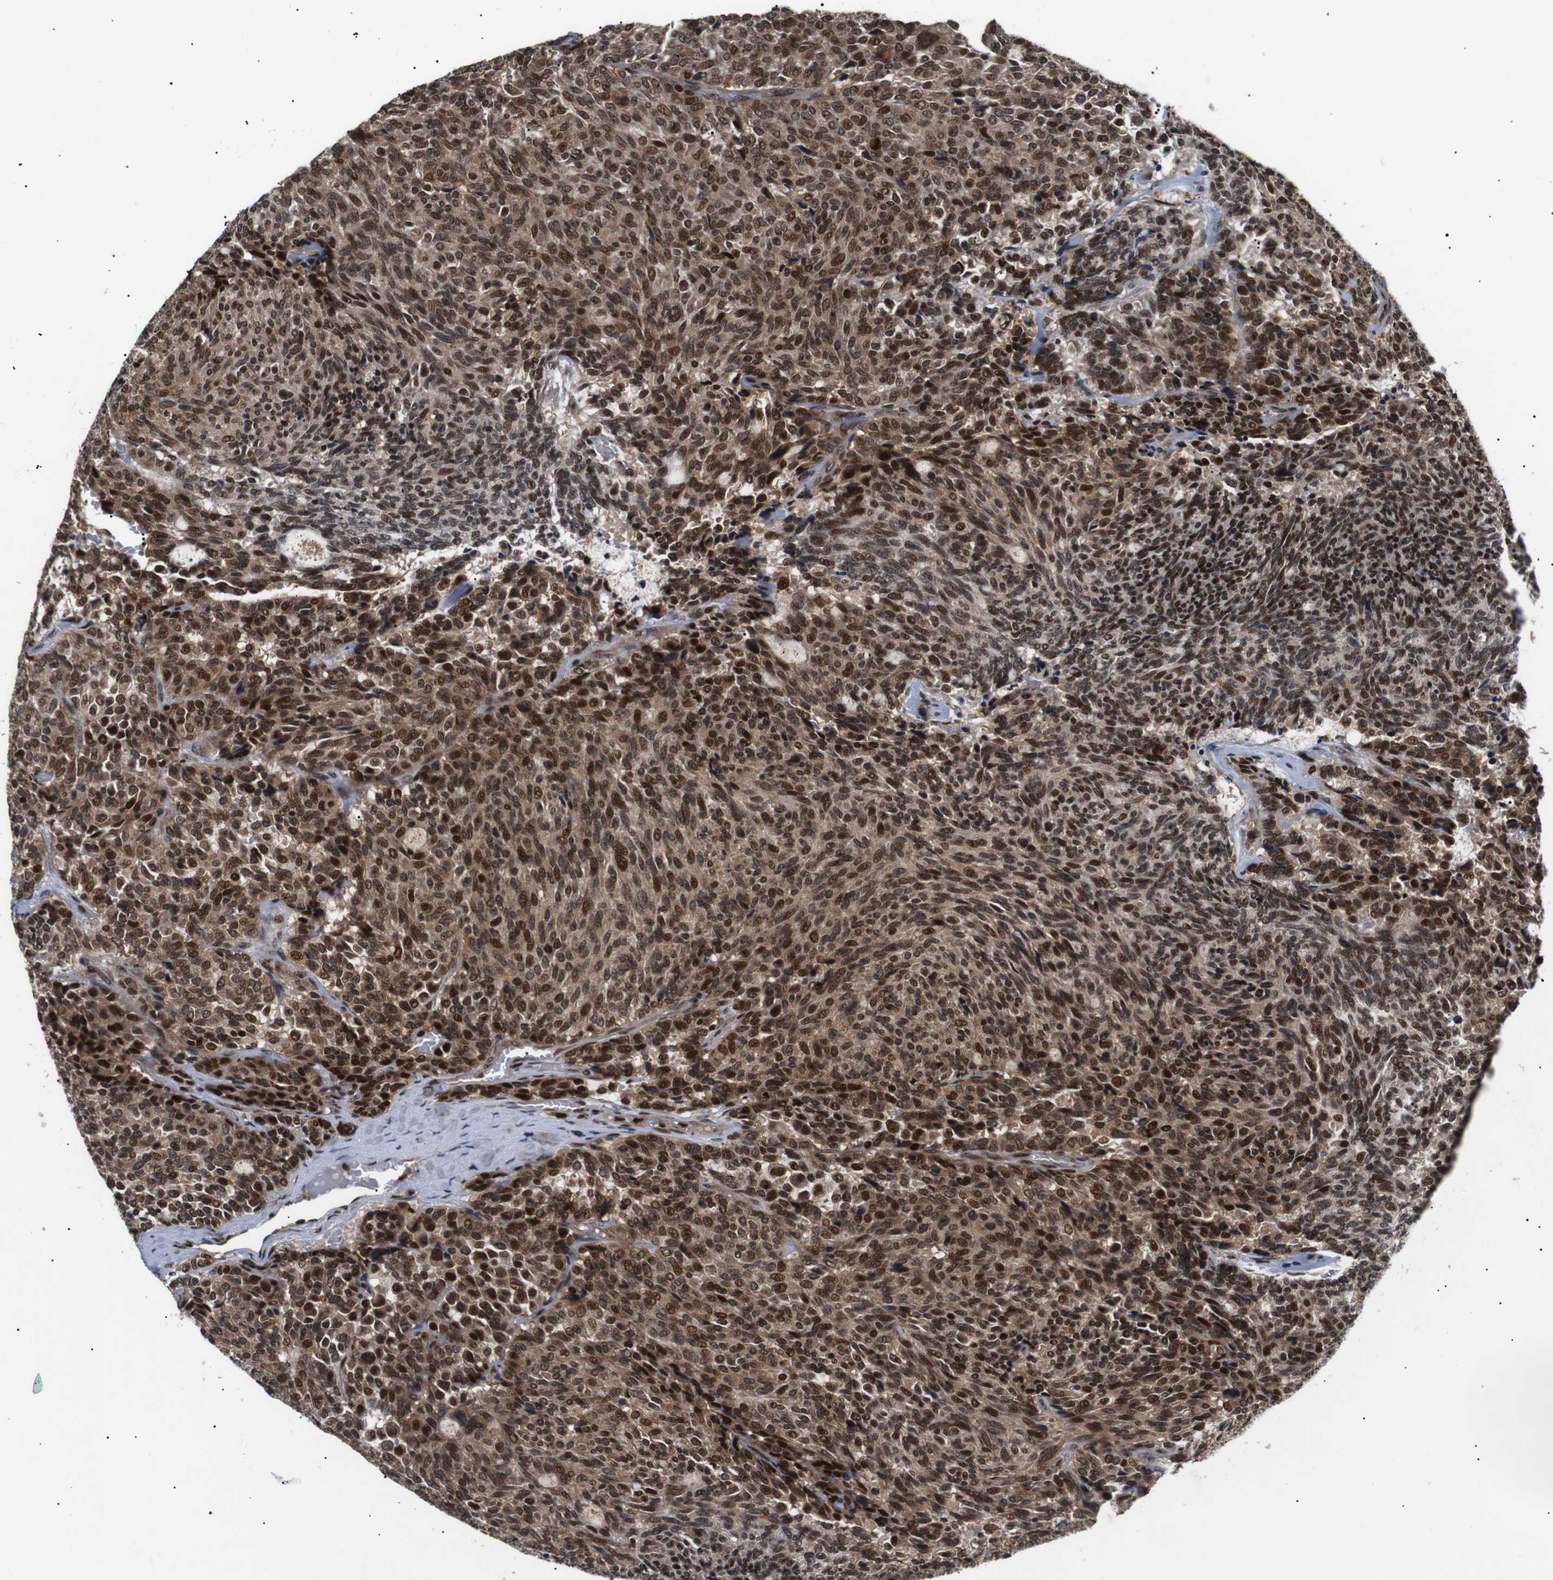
{"staining": {"intensity": "strong", "quantity": ">75%", "location": "cytoplasmic/membranous,nuclear"}, "tissue": "carcinoid", "cell_type": "Tumor cells", "image_type": "cancer", "snomed": [{"axis": "morphology", "description": "Carcinoid, malignant, NOS"}, {"axis": "topography", "description": "Pancreas"}], "caption": "Human carcinoid stained with a protein marker demonstrates strong staining in tumor cells.", "gene": "KIF23", "patient": {"sex": "female", "age": 54}}